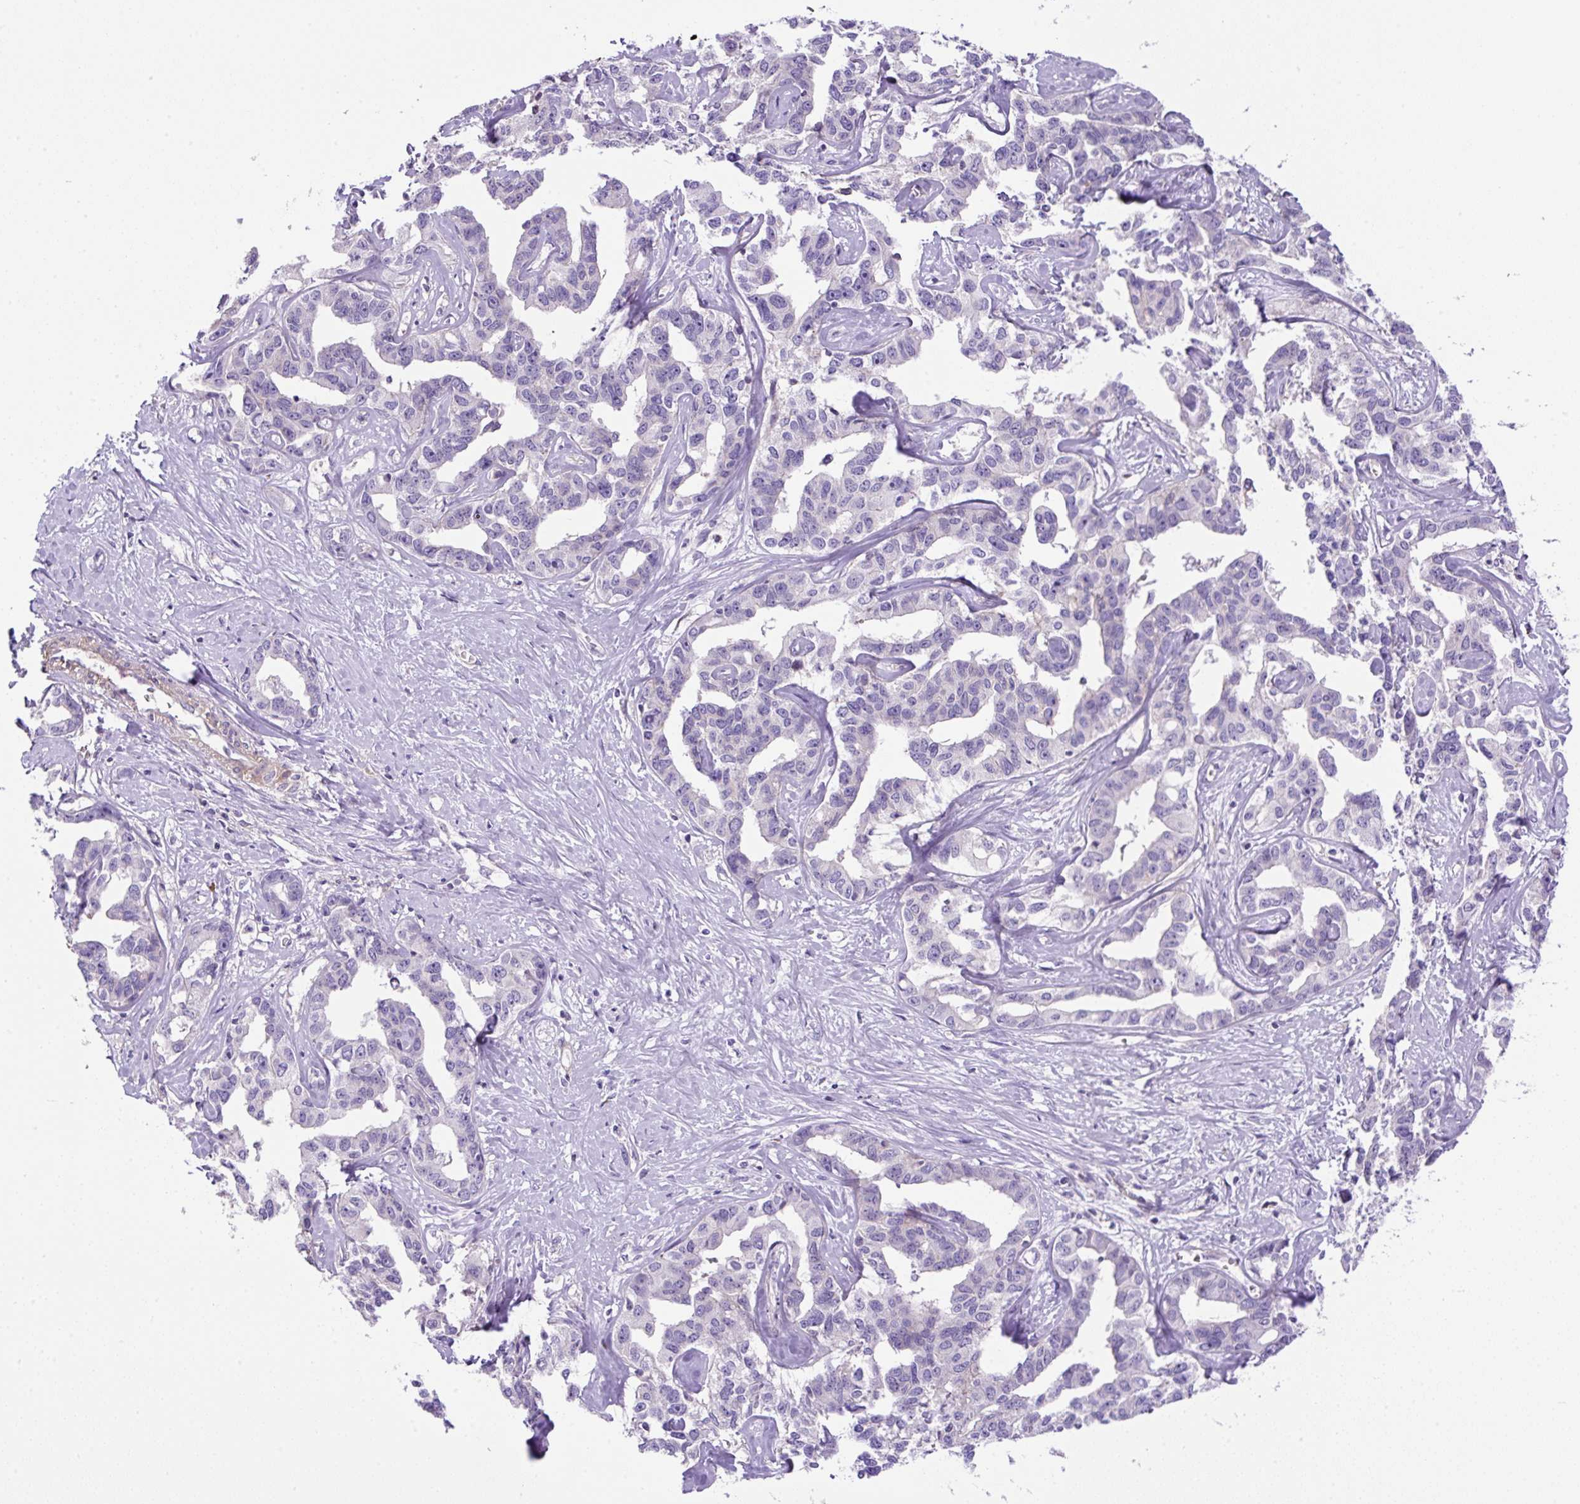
{"staining": {"intensity": "negative", "quantity": "none", "location": "none"}, "tissue": "liver cancer", "cell_type": "Tumor cells", "image_type": "cancer", "snomed": [{"axis": "morphology", "description": "Cholangiocarcinoma"}, {"axis": "topography", "description": "Liver"}], "caption": "This is a micrograph of IHC staining of cholangiocarcinoma (liver), which shows no positivity in tumor cells.", "gene": "NPTN", "patient": {"sex": "male", "age": 59}}